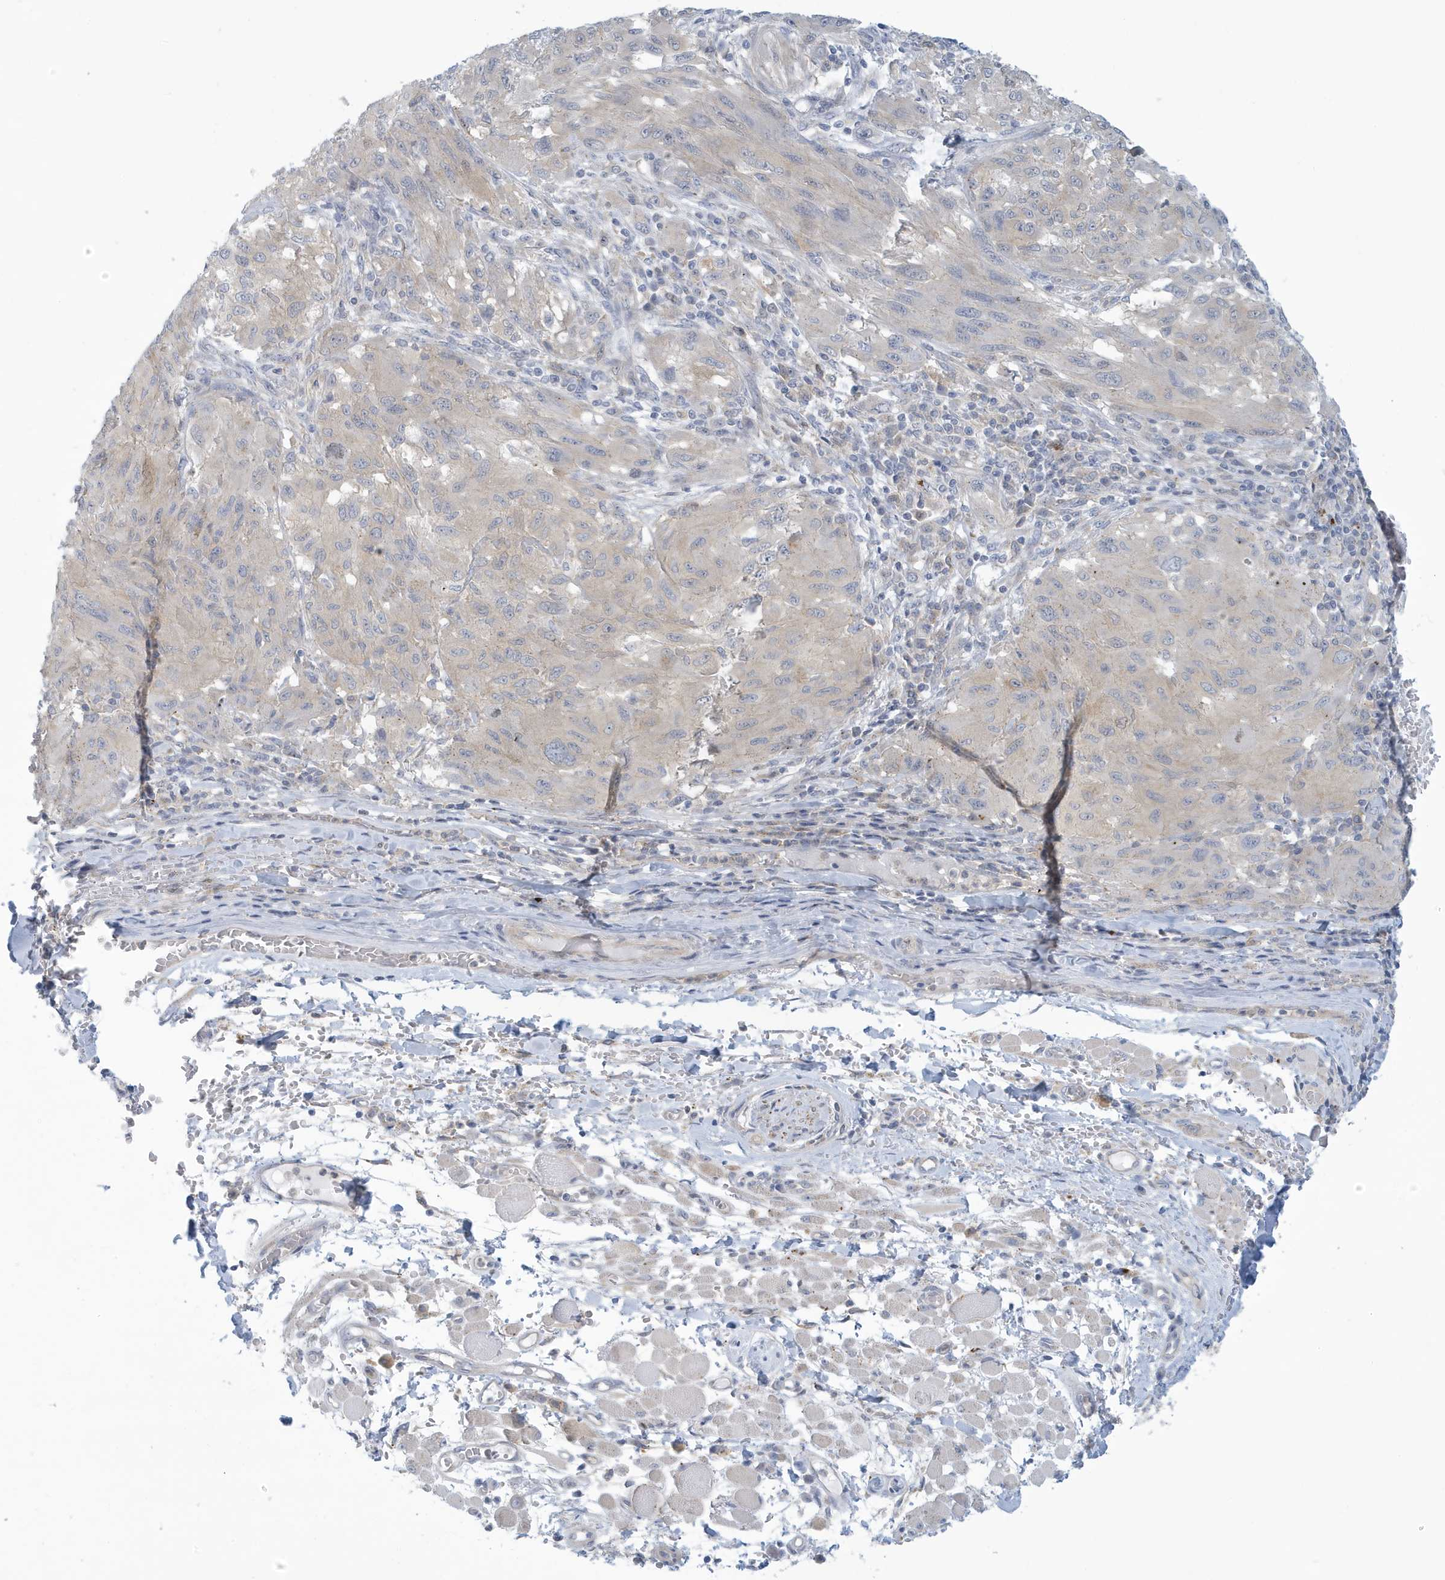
{"staining": {"intensity": "negative", "quantity": "none", "location": "none"}, "tissue": "melanoma", "cell_type": "Tumor cells", "image_type": "cancer", "snomed": [{"axis": "morphology", "description": "Malignant melanoma, NOS"}, {"axis": "topography", "description": "Skin"}], "caption": "Immunohistochemical staining of melanoma reveals no significant expression in tumor cells.", "gene": "VTA1", "patient": {"sex": "female", "age": 91}}